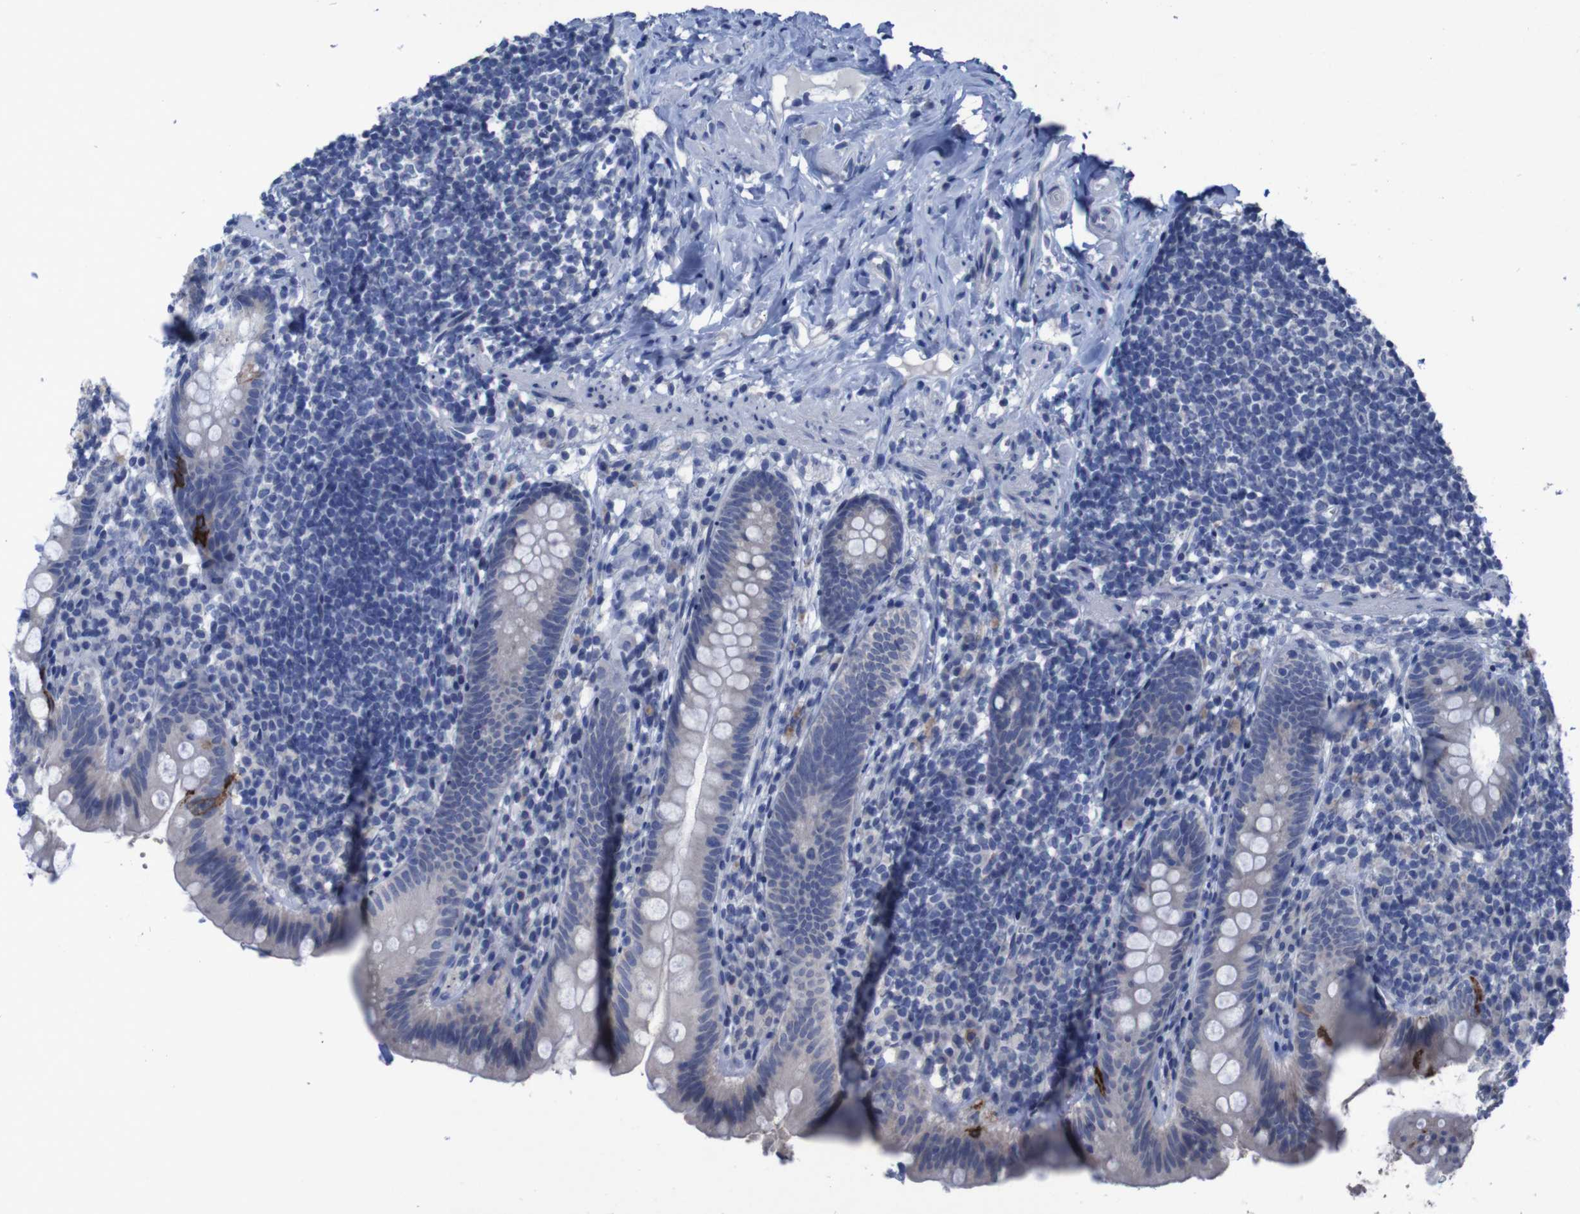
{"staining": {"intensity": "negative", "quantity": "none", "location": "none"}, "tissue": "appendix", "cell_type": "Glandular cells", "image_type": "normal", "snomed": [{"axis": "morphology", "description": "Normal tissue, NOS"}, {"axis": "topography", "description": "Appendix"}], "caption": "The histopathology image reveals no staining of glandular cells in benign appendix.", "gene": "CLDN18", "patient": {"sex": "male", "age": 52}}